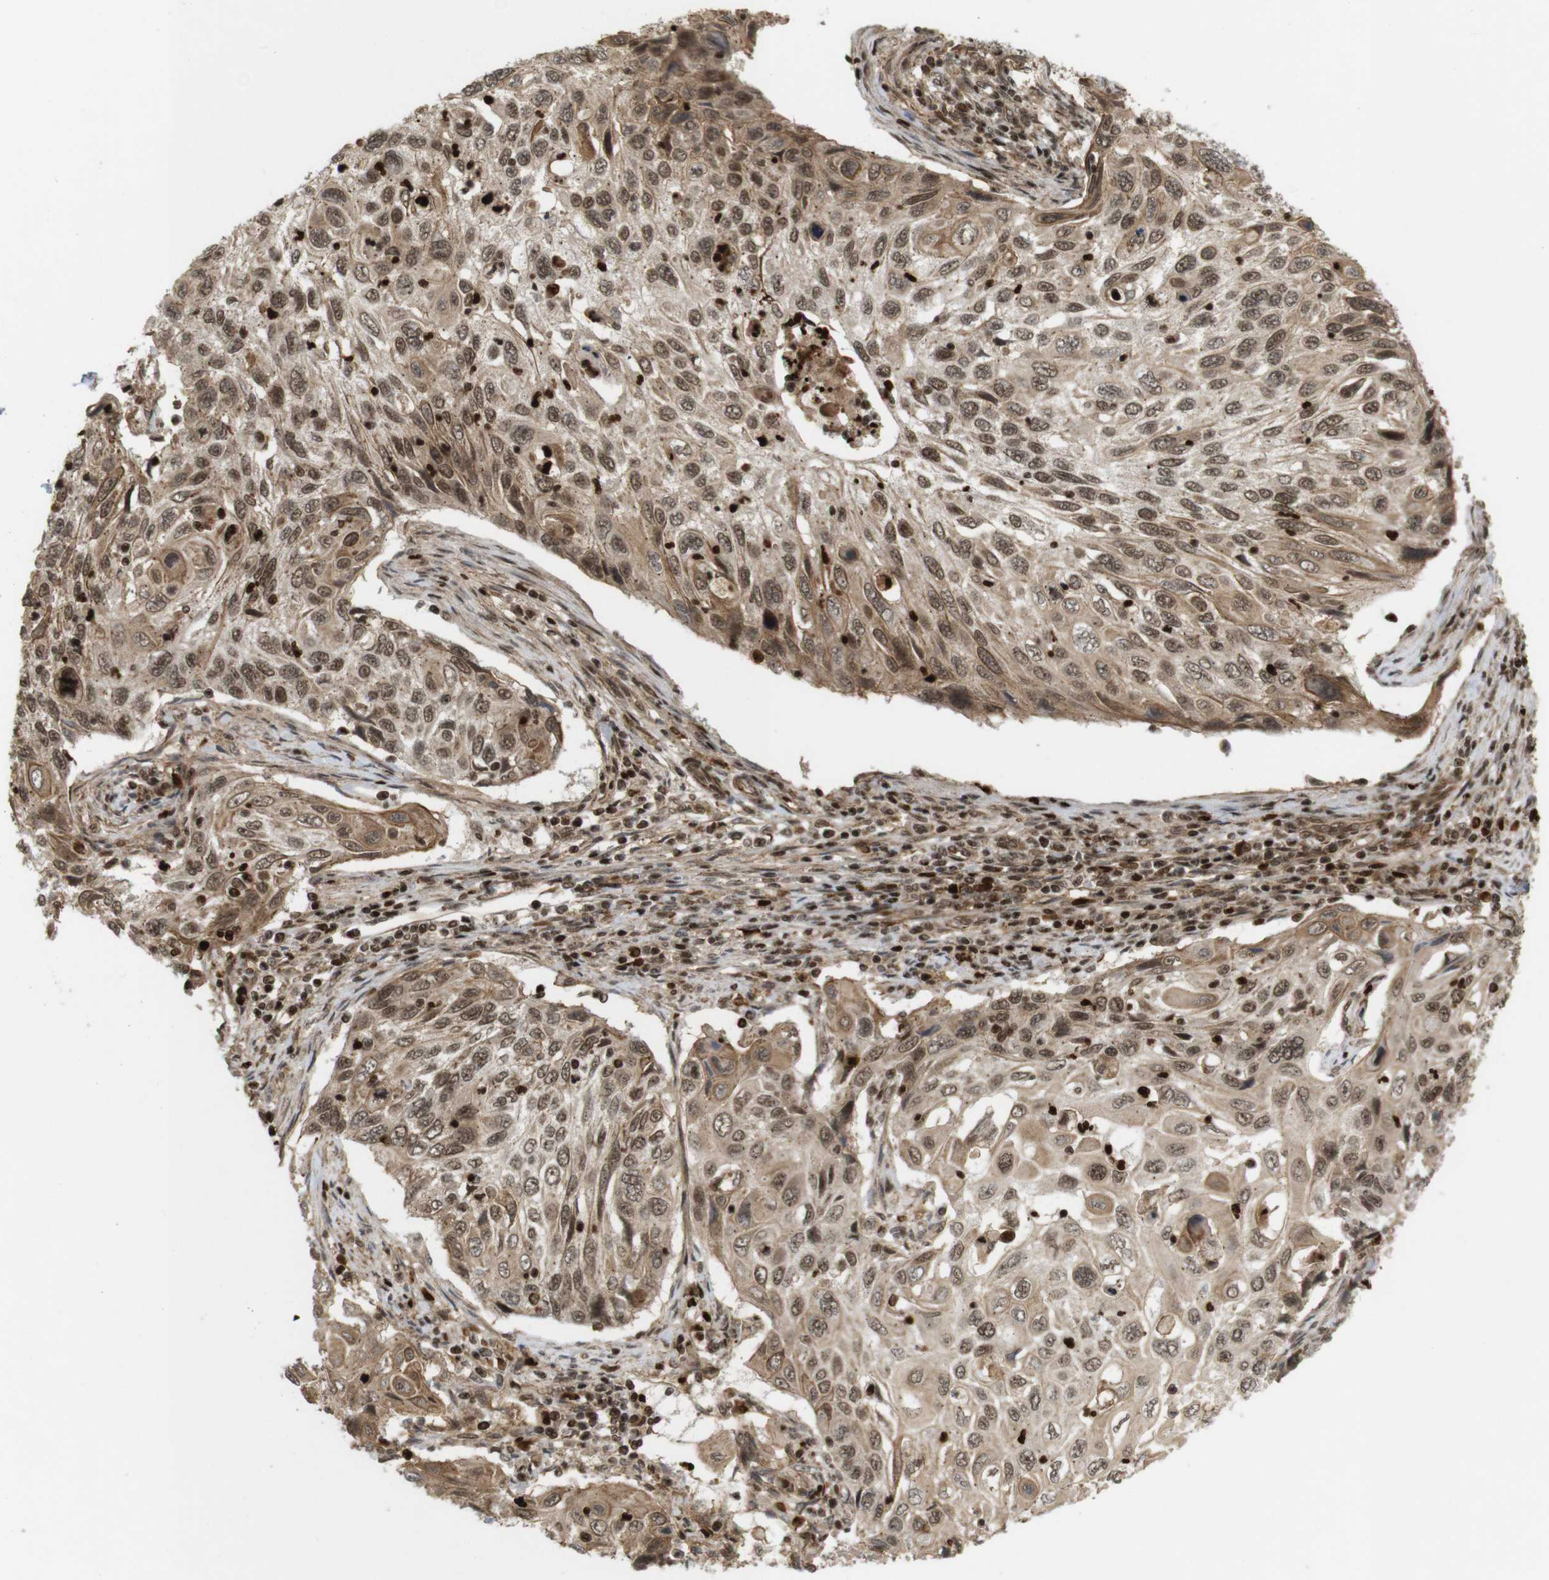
{"staining": {"intensity": "moderate", "quantity": ">75%", "location": "cytoplasmic/membranous,nuclear"}, "tissue": "cervical cancer", "cell_type": "Tumor cells", "image_type": "cancer", "snomed": [{"axis": "morphology", "description": "Squamous cell carcinoma, NOS"}, {"axis": "topography", "description": "Cervix"}], "caption": "Cervical cancer (squamous cell carcinoma) stained with immunohistochemistry (IHC) demonstrates moderate cytoplasmic/membranous and nuclear positivity in about >75% of tumor cells.", "gene": "SP2", "patient": {"sex": "female", "age": 70}}